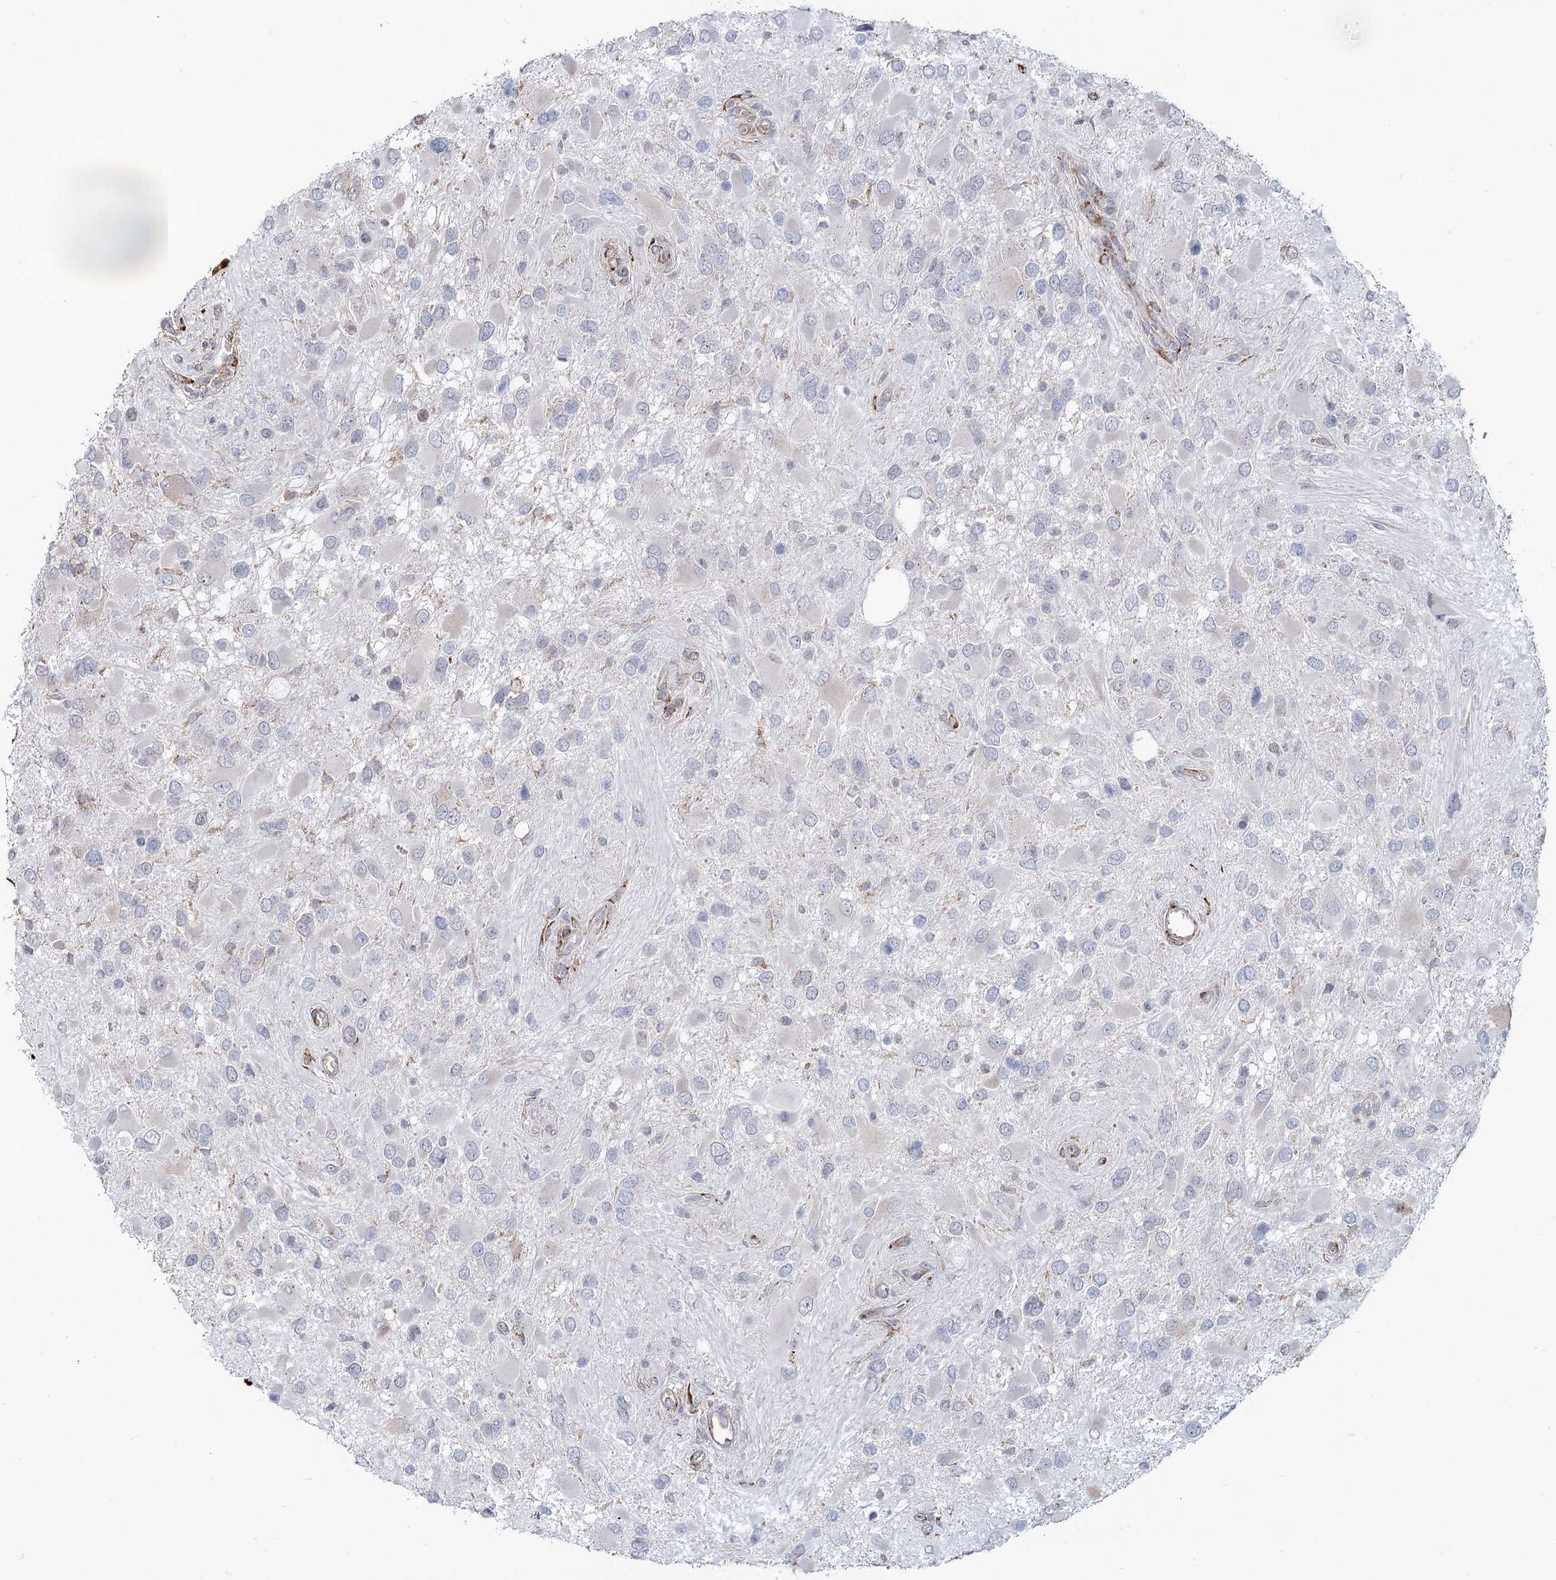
{"staining": {"intensity": "negative", "quantity": "none", "location": "none"}, "tissue": "glioma", "cell_type": "Tumor cells", "image_type": "cancer", "snomed": [{"axis": "morphology", "description": "Glioma, malignant, High grade"}, {"axis": "topography", "description": "Brain"}], "caption": "This is an immunohistochemistry (IHC) image of human glioma. There is no positivity in tumor cells.", "gene": "ZCCHC9", "patient": {"sex": "male", "age": 53}}